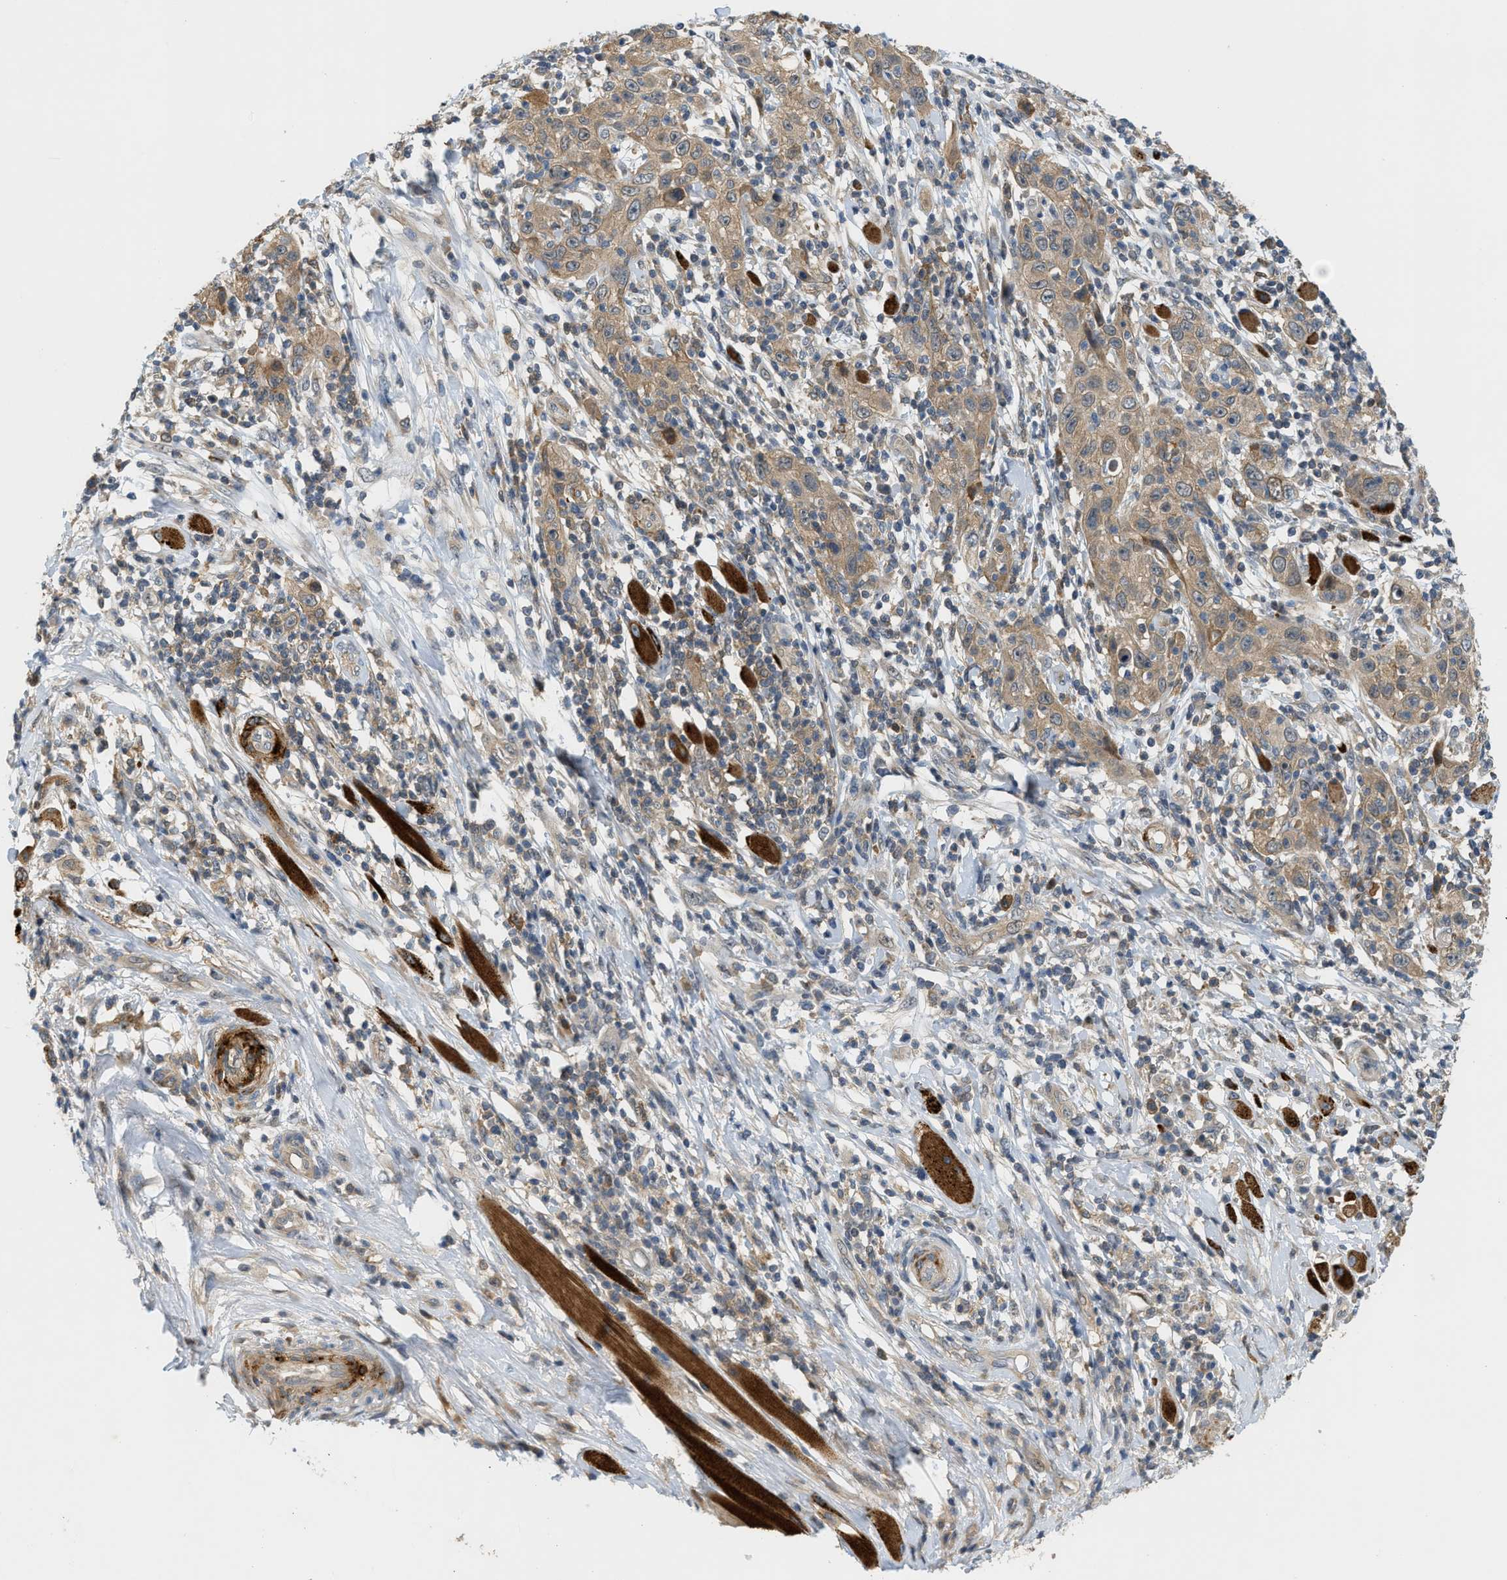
{"staining": {"intensity": "weak", "quantity": ">75%", "location": "cytoplasmic/membranous"}, "tissue": "skin cancer", "cell_type": "Tumor cells", "image_type": "cancer", "snomed": [{"axis": "morphology", "description": "Squamous cell carcinoma, NOS"}, {"axis": "topography", "description": "Skin"}], "caption": "Skin squamous cell carcinoma tissue shows weak cytoplasmic/membranous staining in about >75% of tumor cells, visualized by immunohistochemistry.", "gene": "PDCL3", "patient": {"sex": "female", "age": 88}}